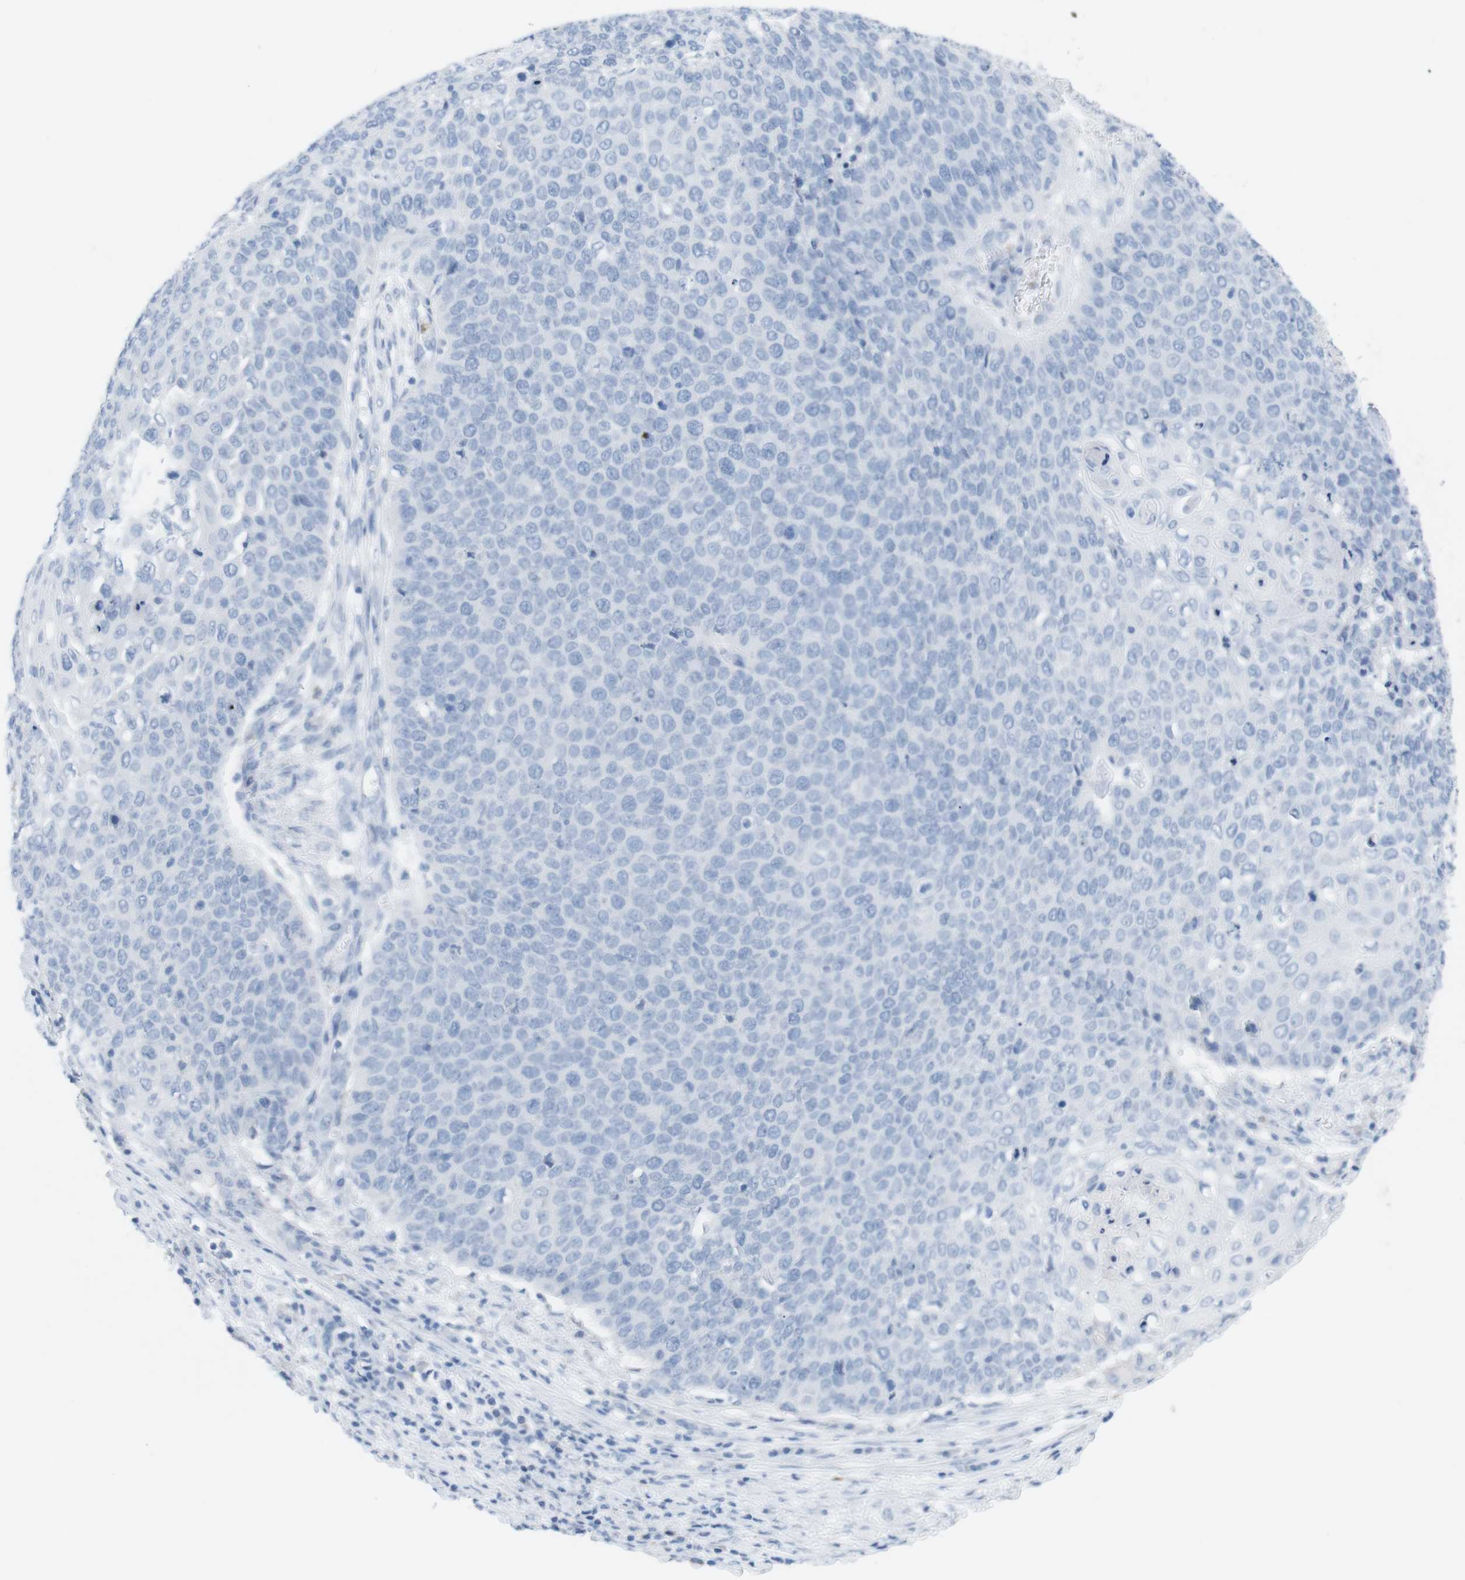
{"staining": {"intensity": "negative", "quantity": "none", "location": "none"}, "tissue": "cervical cancer", "cell_type": "Tumor cells", "image_type": "cancer", "snomed": [{"axis": "morphology", "description": "Squamous cell carcinoma, NOS"}, {"axis": "topography", "description": "Cervix"}], "caption": "Tumor cells are negative for protein expression in human cervical cancer. The staining is performed using DAB (3,3'-diaminobenzidine) brown chromogen with nuclei counter-stained in using hematoxylin.", "gene": "HBG2", "patient": {"sex": "female", "age": 39}}